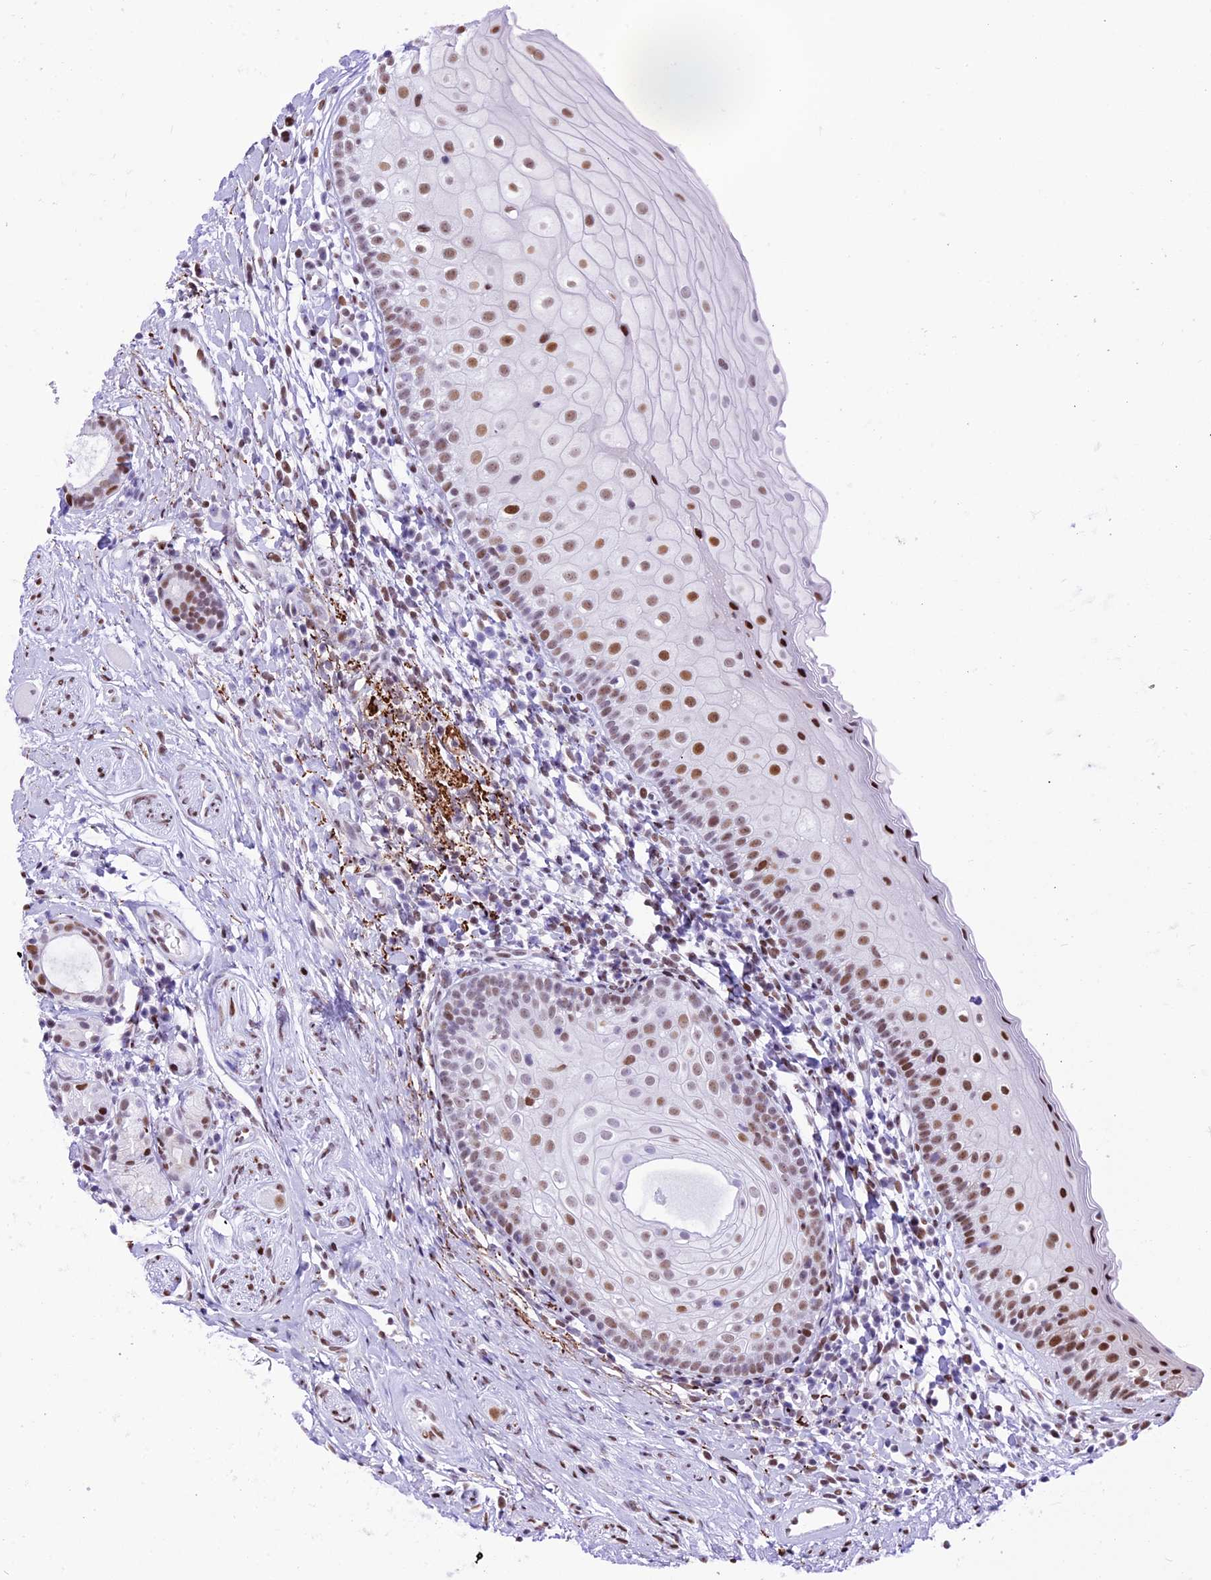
{"staining": {"intensity": "moderate", "quantity": ">75%", "location": "nuclear"}, "tissue": "oral mucosa", "cell_type": "Squamous epithelial cells", "image_type": "normal", "snomed": [{"axis": "morphology", "description": "Normal tissue, NOS"}, {"axis": "topography", "description": "Oral tissue"}], "caption": "Immunohistochemistry (DAB) staining of benign human oral mucosa displays moderate nuclear protein expression in approximately >75% of squamous epithelial cells. The protein of interest is stained brown, and the nuclei are stained in blue (DAB (3,3'-diaminobenzidine) IHC with brightfield microscopy, high magnification).", "gene": "RPS6KB1", "patient": {"sex": "male", "age": 46}}